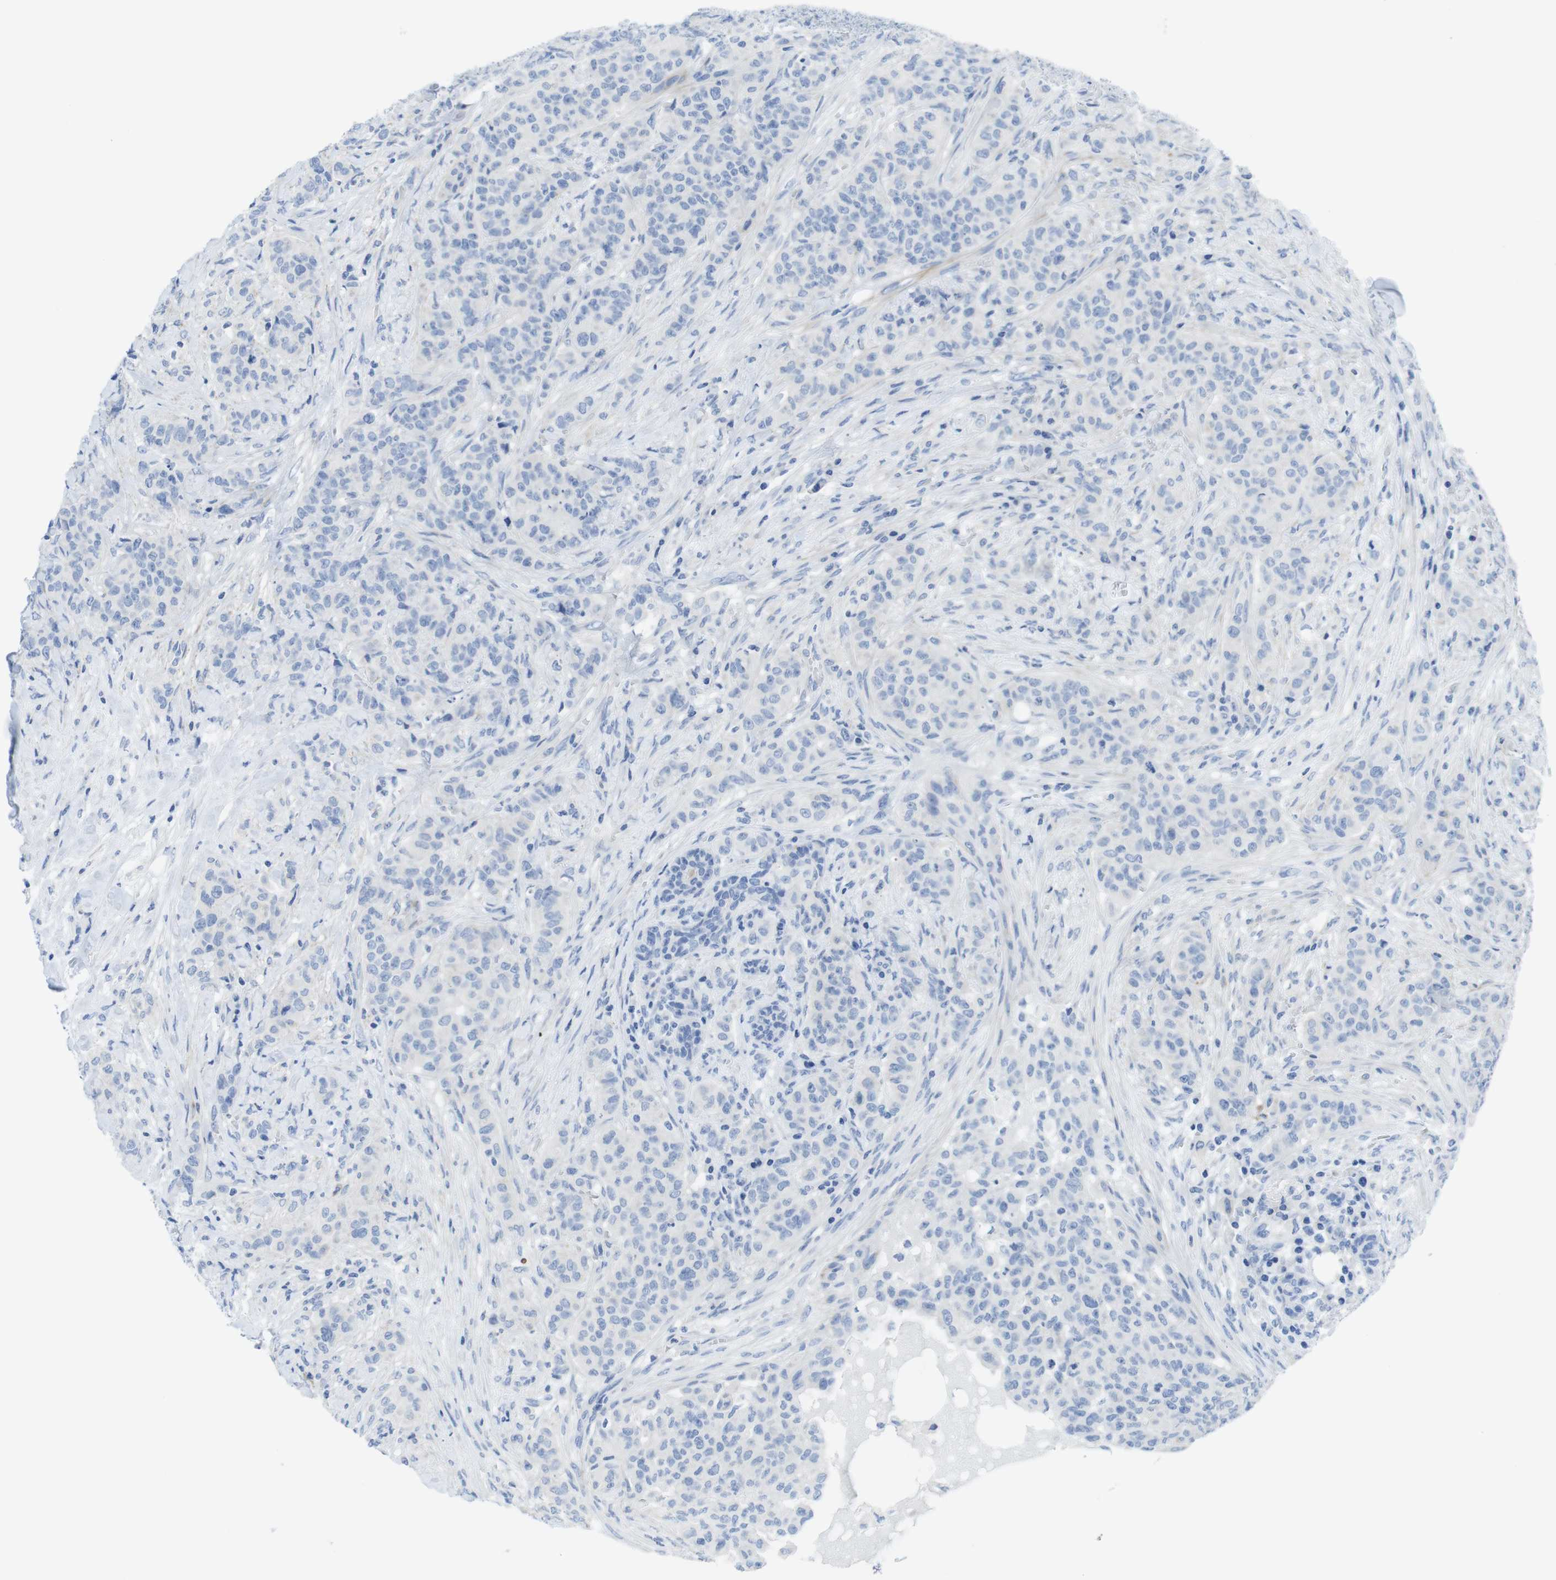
{"staining": {"intensity": "negative", "quantity": "none", "location": "none"}, "tissue": "breast cancer", "cell_type": "Tumor cells", "image_type": "cancer", "snomed": [{"axis": "morphology", "description": "Normal tissue, NOS"}, {"axis": "morphology", "description": "Duct carcinoma"}, {"axis": "topography", "description": "Breast"}], "caption": "IHC micrograph of human breast intraductal carcinoma stained for a protein (brown), which displays no staining in tumor cells.", "gene": "ASIC5", "patient": {"sex": "female", "age": 40}}